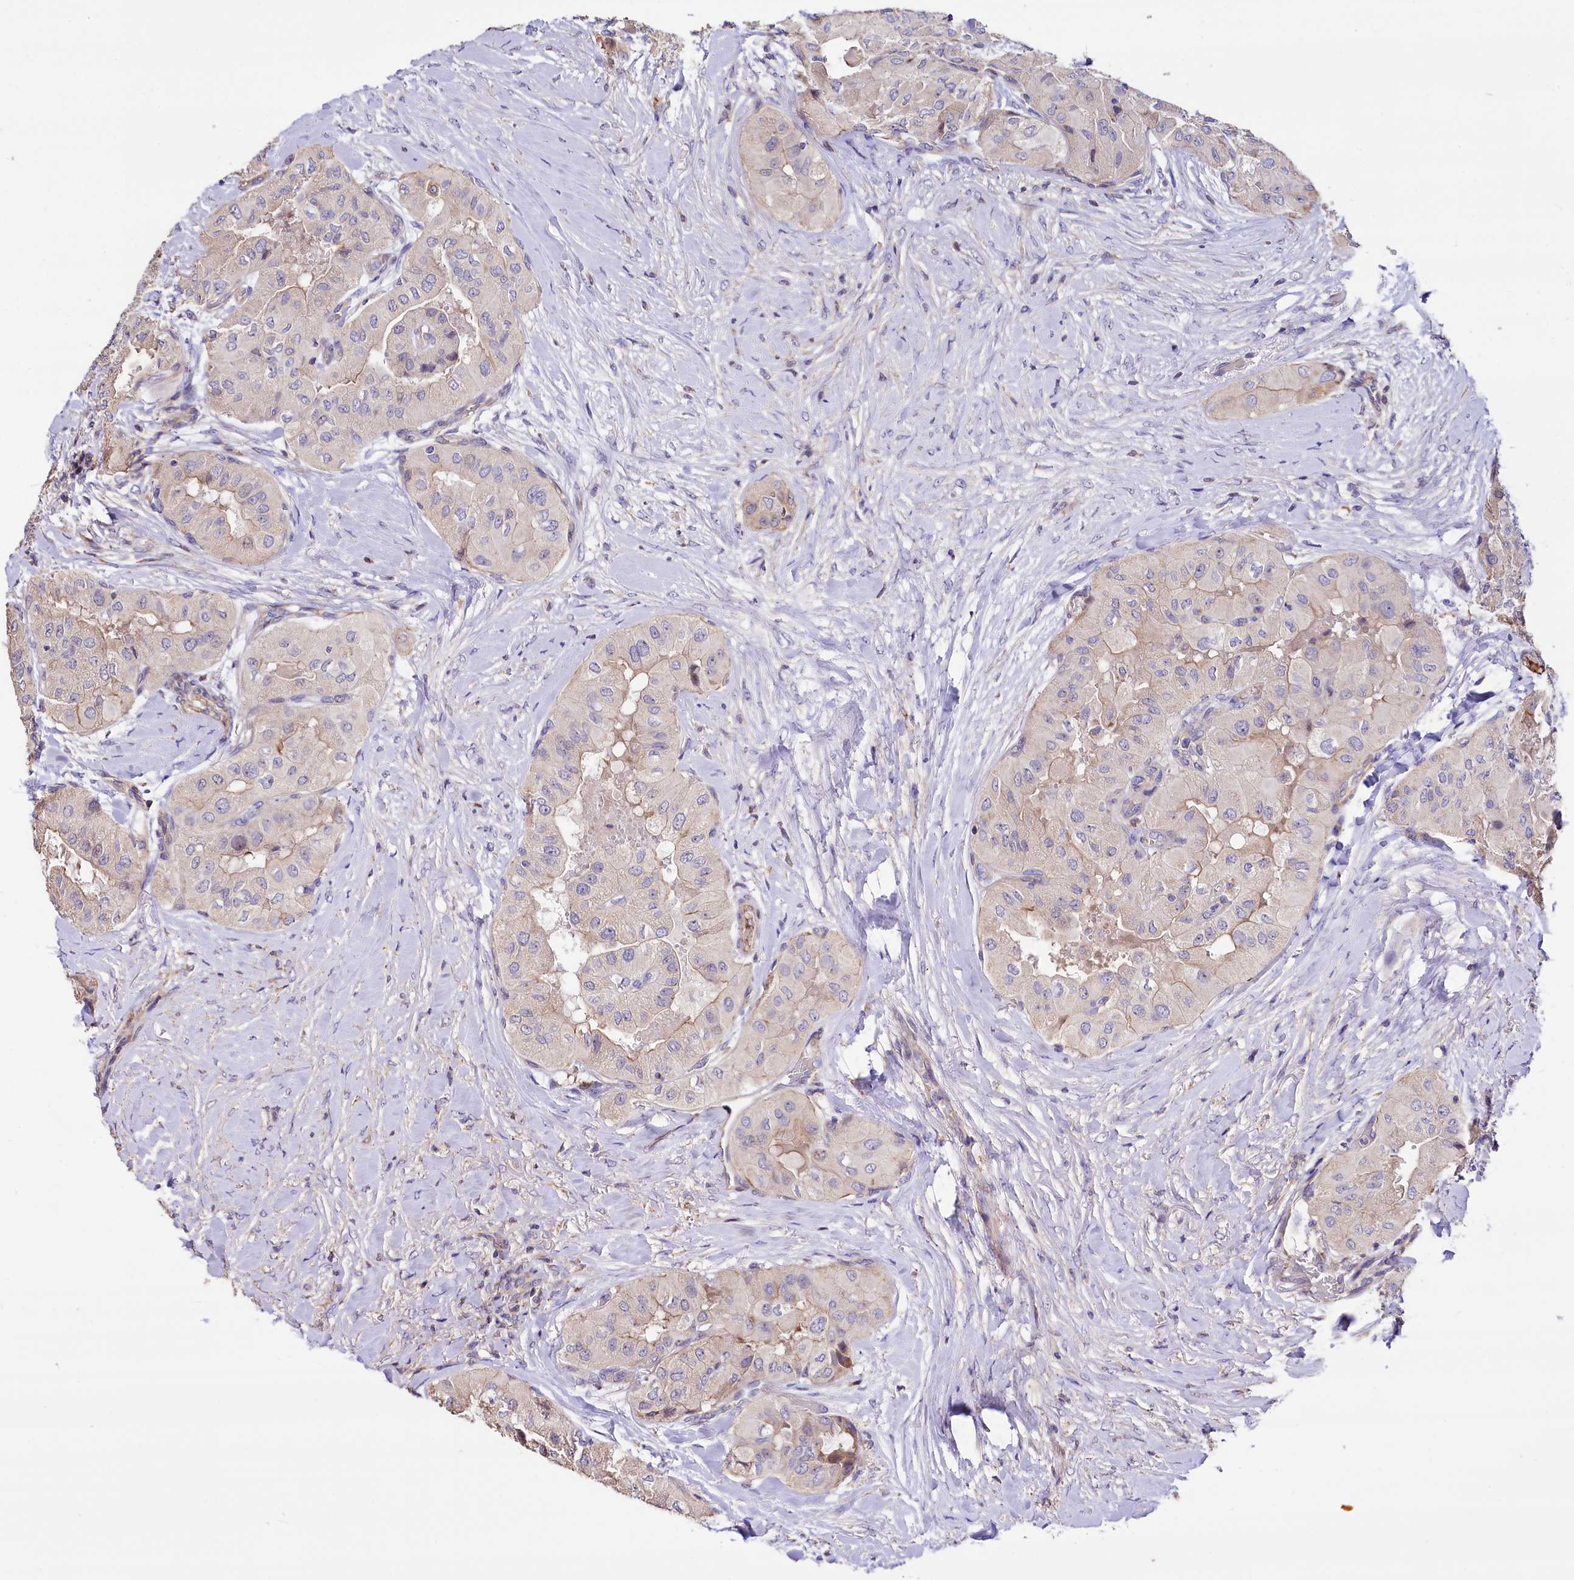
{"staining": {"intensity": "weak", "quantity": "<25%", "location": "cytoplasmic/membranous"}, "tissue": "thyroid cancer", "cell_type": "Tumor cells", "image_type": "cancer", "snomed": [{"axis": "morphology", "description": "Papillary adenocarcinoma, NOS"}, {"axis": "topography", "description": "Thyroid gland"}], "caption": "DAB (3,3'-diaminobenzidine) immunohistochemical staining of human thyroid cancer displays no significant expression in tumor cells.", "gene": "RPUSD3", "patient": {"sex": "female", "age": 59}}